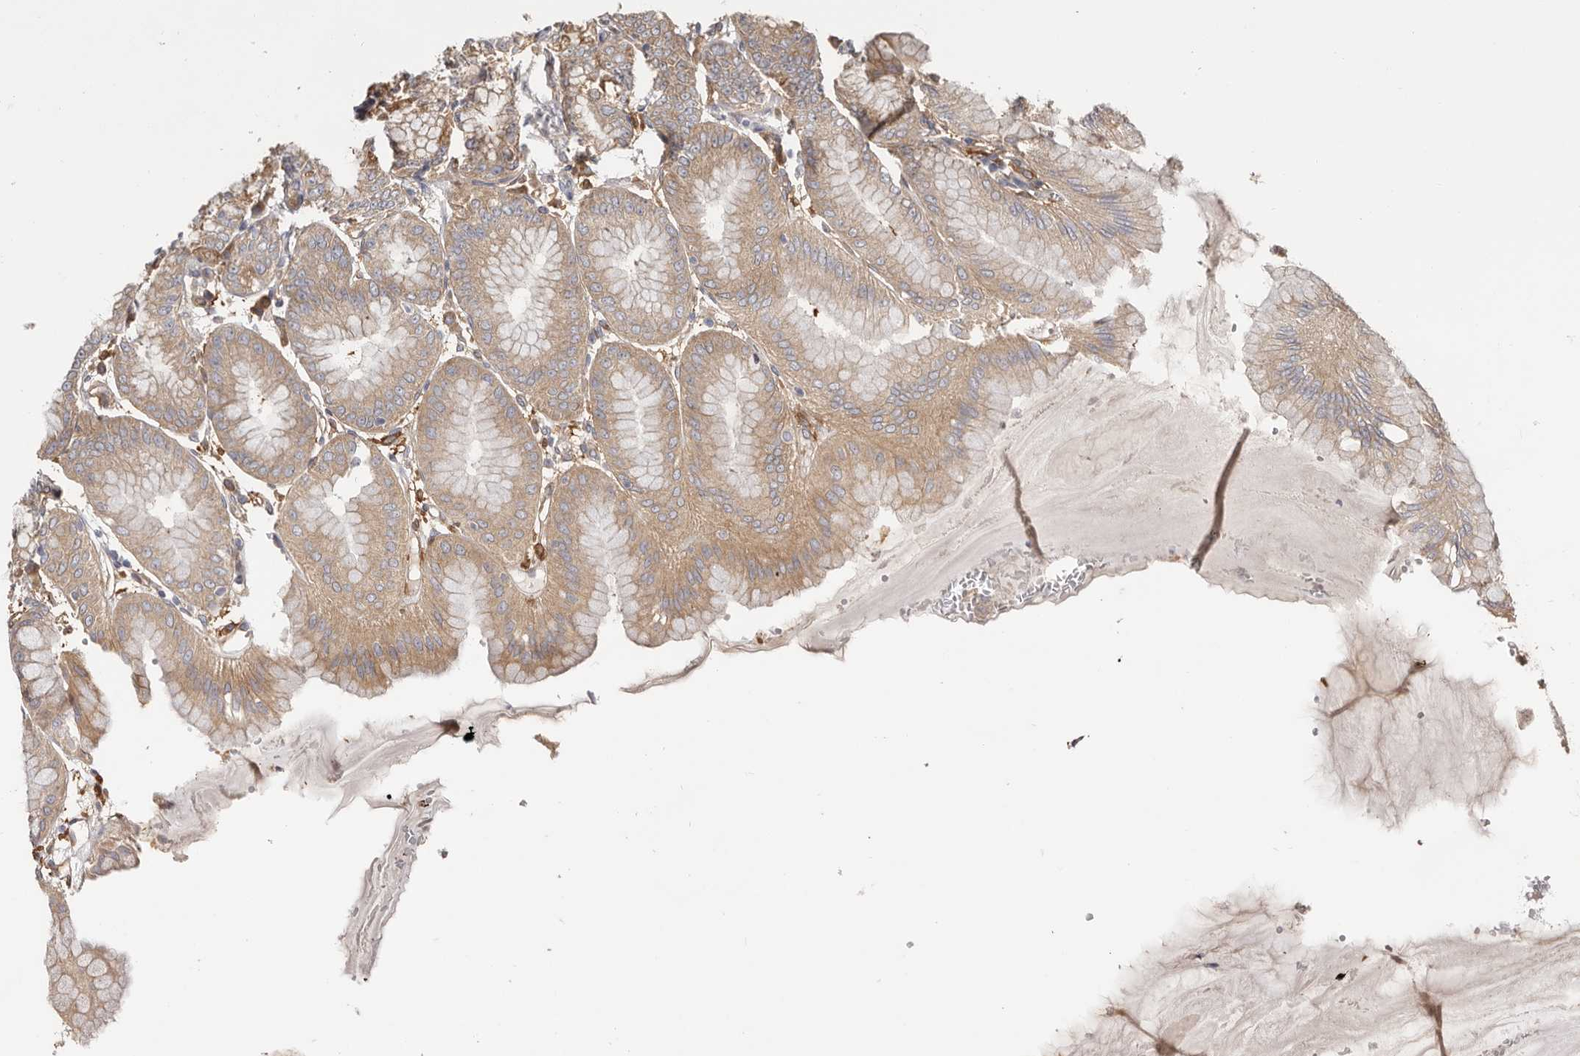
{"staining": {"intensity": "moderate", "quantity": ">75%", "location": "cytoplasmic/membranous"}, "tissue": "stomach", "cell_type": "Glandular cells", "image_type": "normal", "snomed": [{"axis": "morphology", "description": "Normal tissue, NOS"}, {"axis": "topography", "description": "Stomach, lower"}], "caption": "Immunohistochemical staining of unremarkable human stomach displays >75% levels of moderate cytoplasmic/membranous protein expression in about >75% of glandular cells. Nuclei are stained in blue.", "gene": "LAP3", "patient": {"sex": "male", "age": 71}}